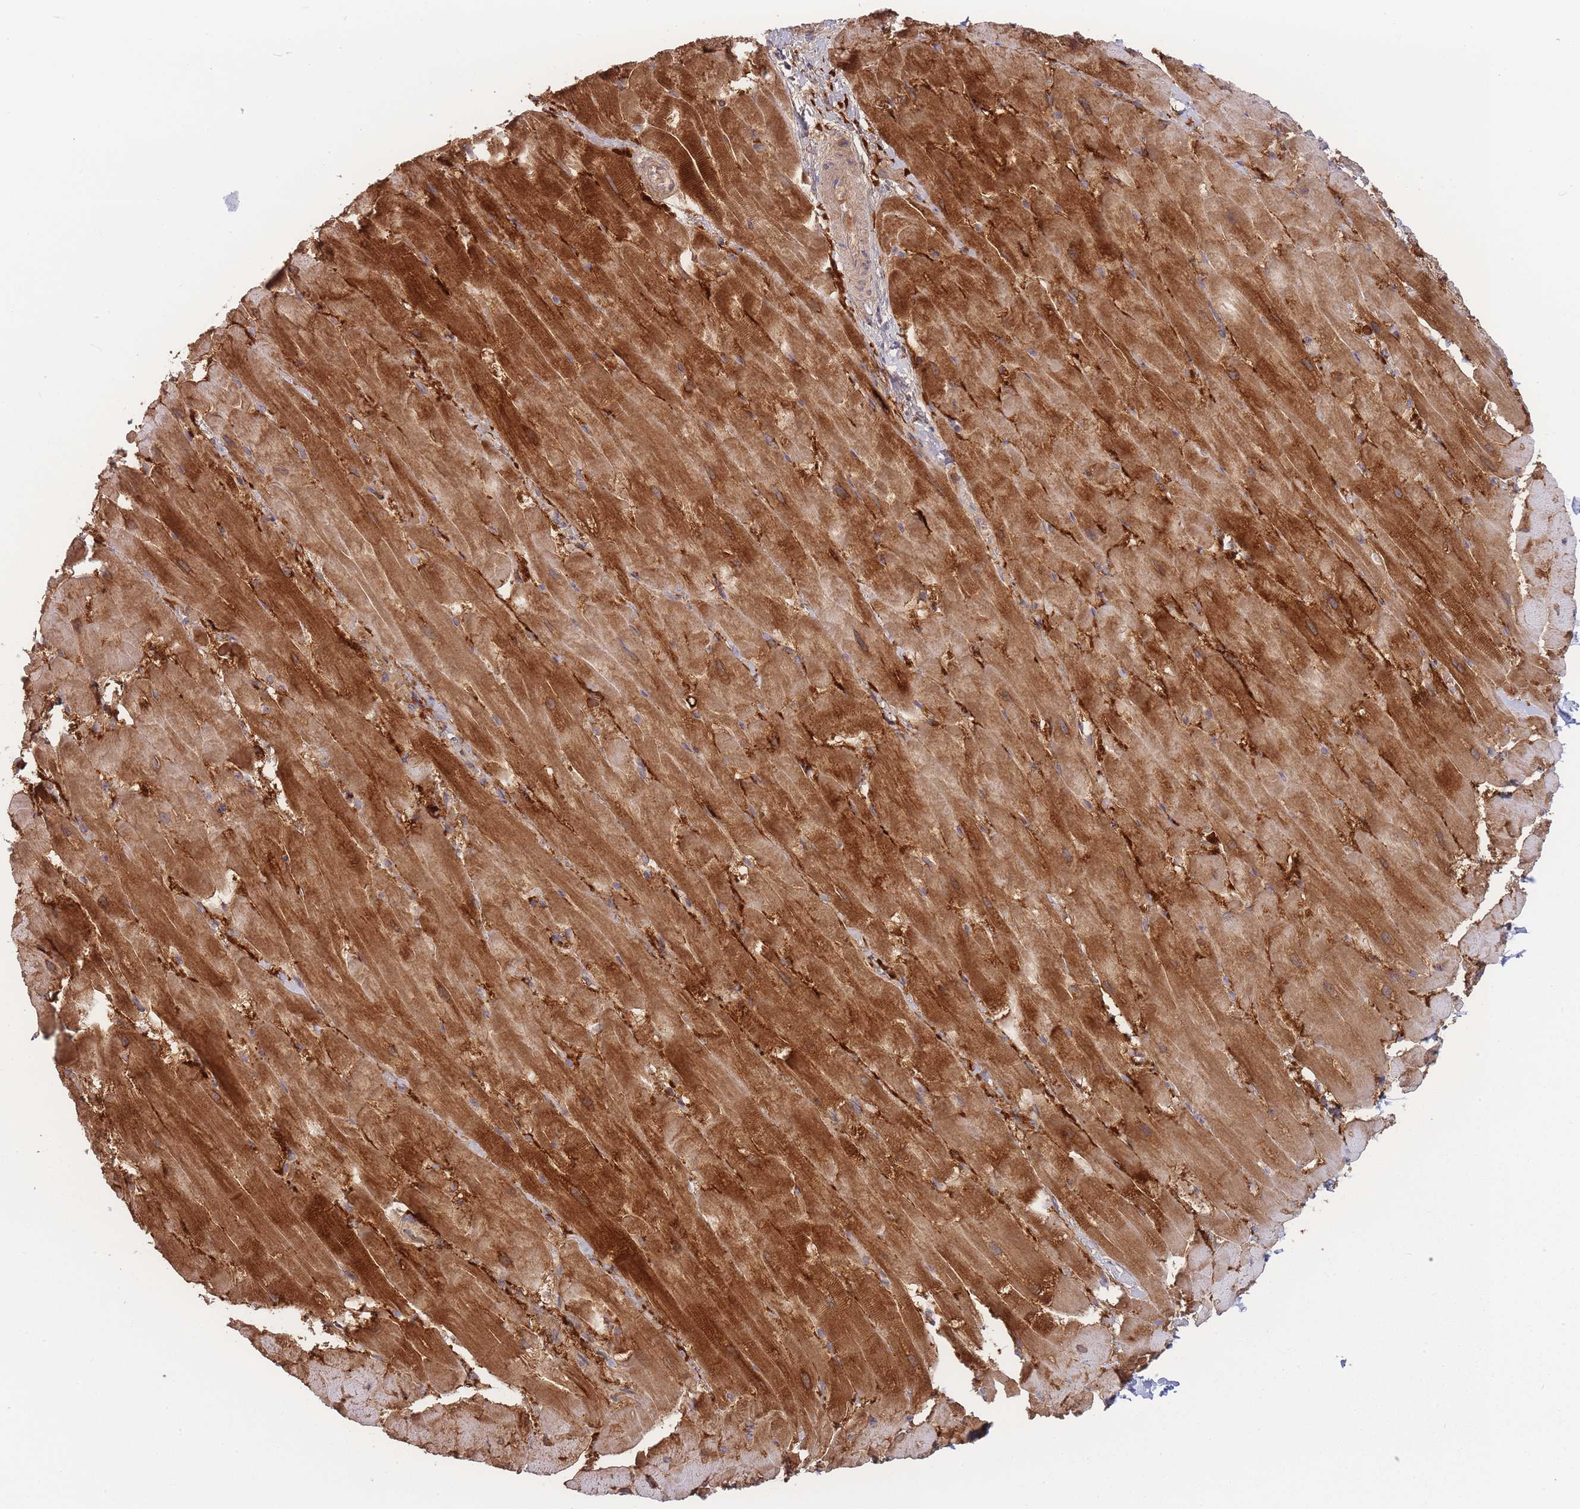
{"staining": {"intensity": "strong", "quantity": ">75%", "location": "cytoplasmic/membranous"}, "tissue": "heart muscle", "cell_type": "Cardiomyocytes", "image_type": "normal", "snomed": [{"axis": "morphology", "description": "Normal tissue, NOS"}, {"axis": "topography", "description": "Heart"}], "caption": "Protein staining of unremarkable heart muscle displays strong cytoplasmic/membranous positivity in about >75% of cardiomyocytes. The staining was performed using DAB to visualize the protein expression in brown, while the nuclei were stained in blue with hematoxylin (Magnification: 20x).", "gene": "SPHKAP", "patient": {"sex": "male", "age": 37}}